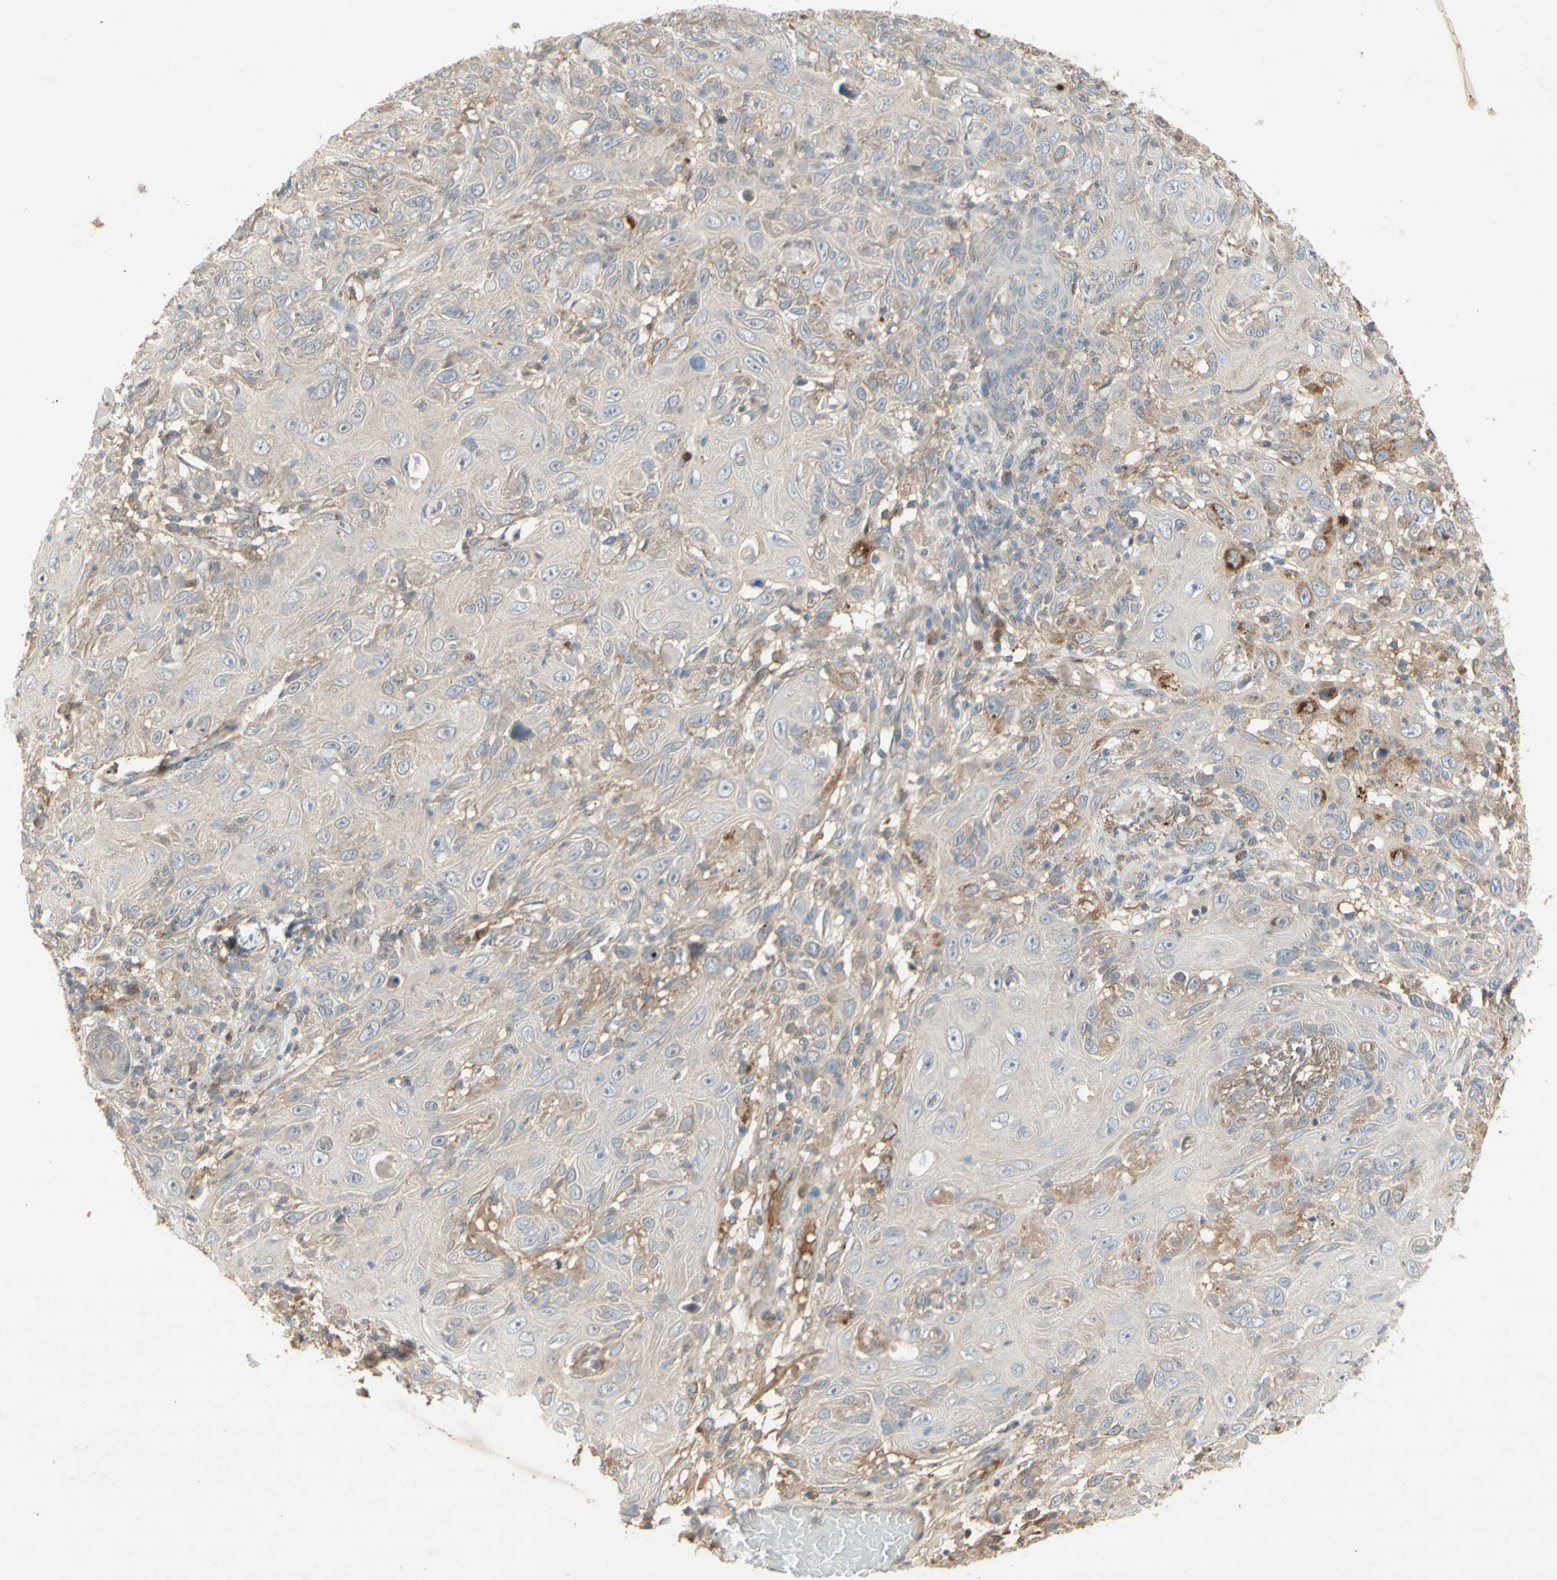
{"staining": {"intensity": "weak", "quantity": "<25%", "location": "cytoplasmic/membranous"}, "tissue": "skin cancer", "cell_type": "Tumor cells", "image_type": "cancer", "snomed": [{"axis": "morphology", "description": "Squamous cell carcinoma, NOS"}, {"axis": "topography", "description": "Skin"}], "caption": "Tumor cells are negative for protein expression in human skin cancer.", "gene": "NRG4", "patient": {"sex": "female", "age": 88}}